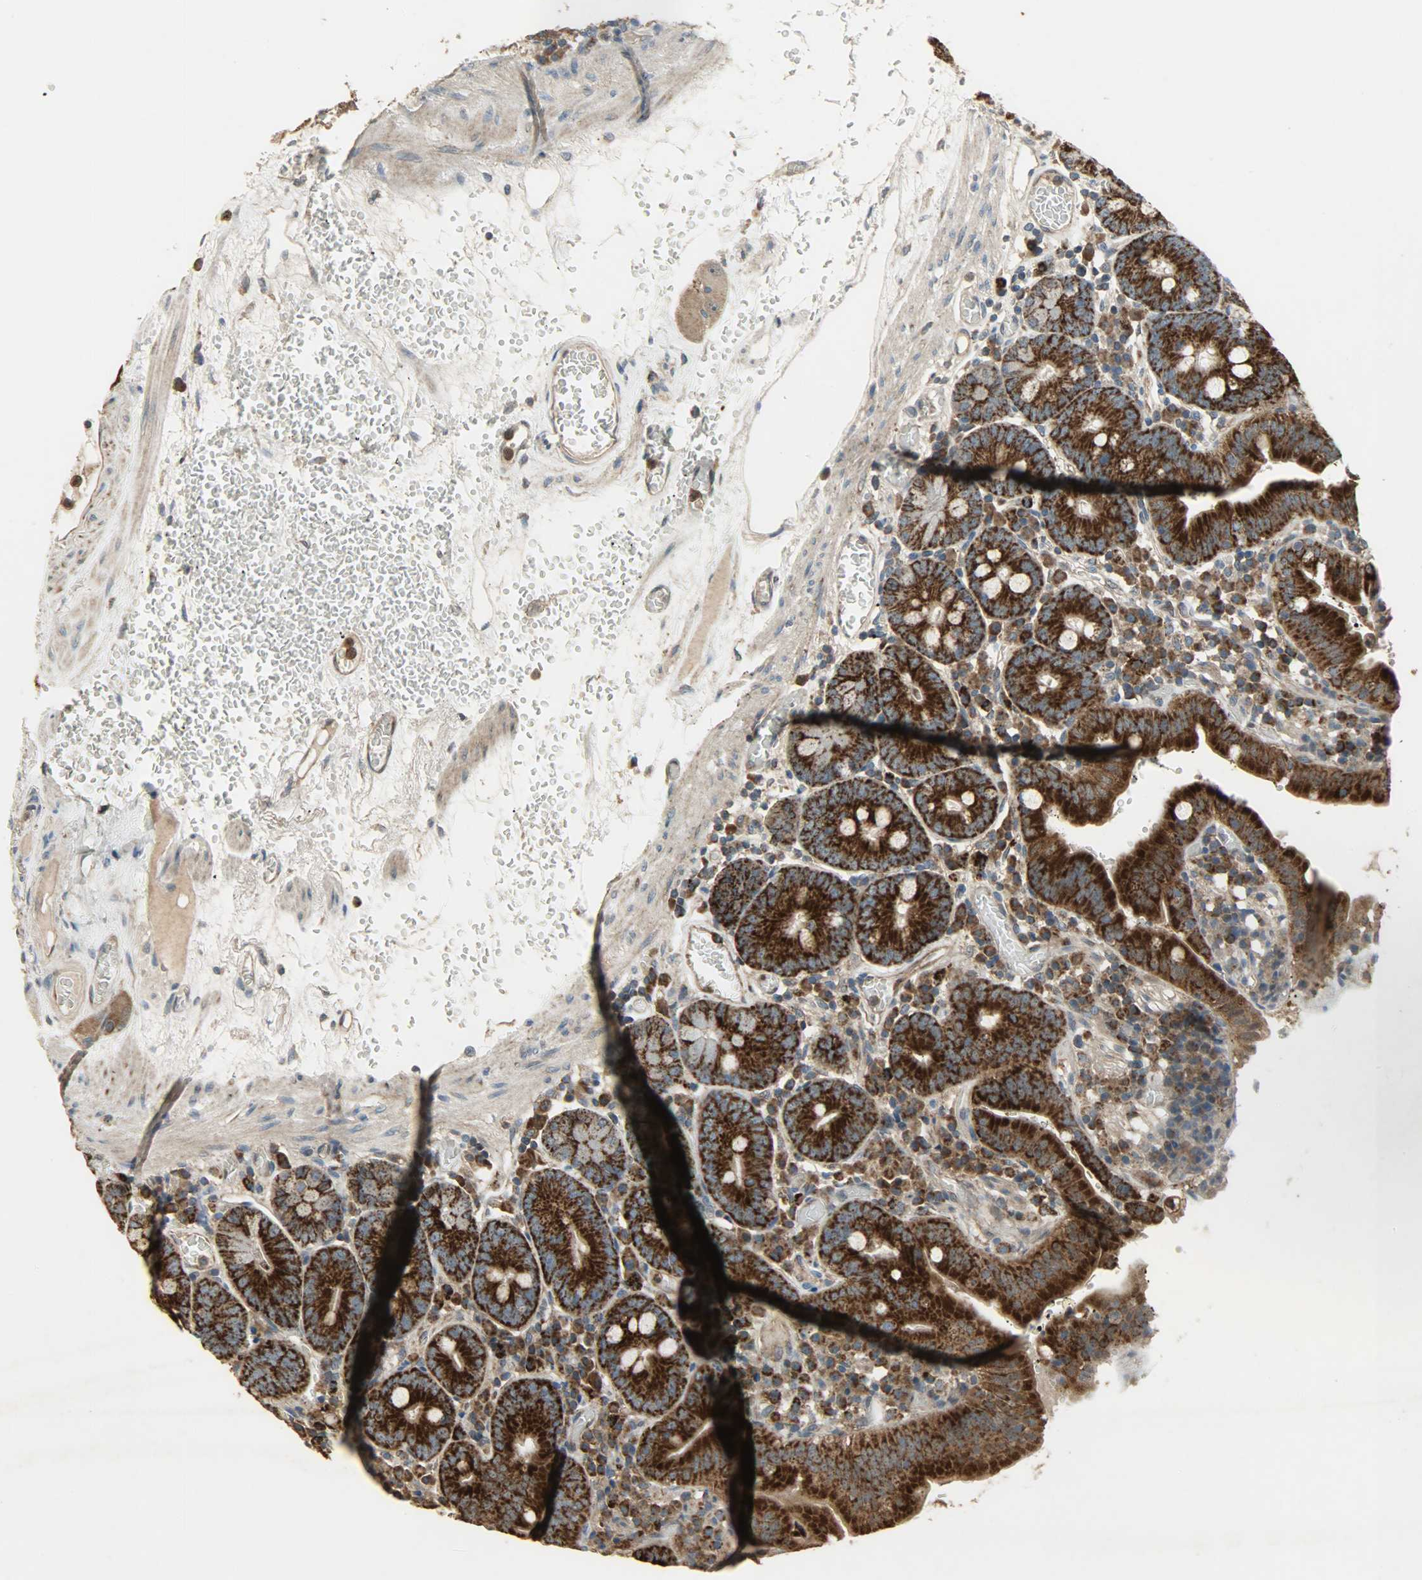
{"staining": {"intensity": "strong", "quantity": ">75%", "location": "cytoplasmic/membranous"}, "tissue": "small intestine", "cell_type": "Glandular cells", "image_type": "normal", "snomed": [{"axis": "morphology", "description": "Normal tissue, NOS"}, {"axis": "topography", "description": "Small intestine"}], "caption": "Immunohistochemistry micrograph of unremarkable small intestine: small intestine stained using immunohistochemistry shows high levels of strong protein expression localized specifically in the cytoplasmic/membranous of glandular cells, appearing as a cytoplasmic/membranous brown color.", "gene": "AMT", "patient": {"sex": "male", "age": 71}}